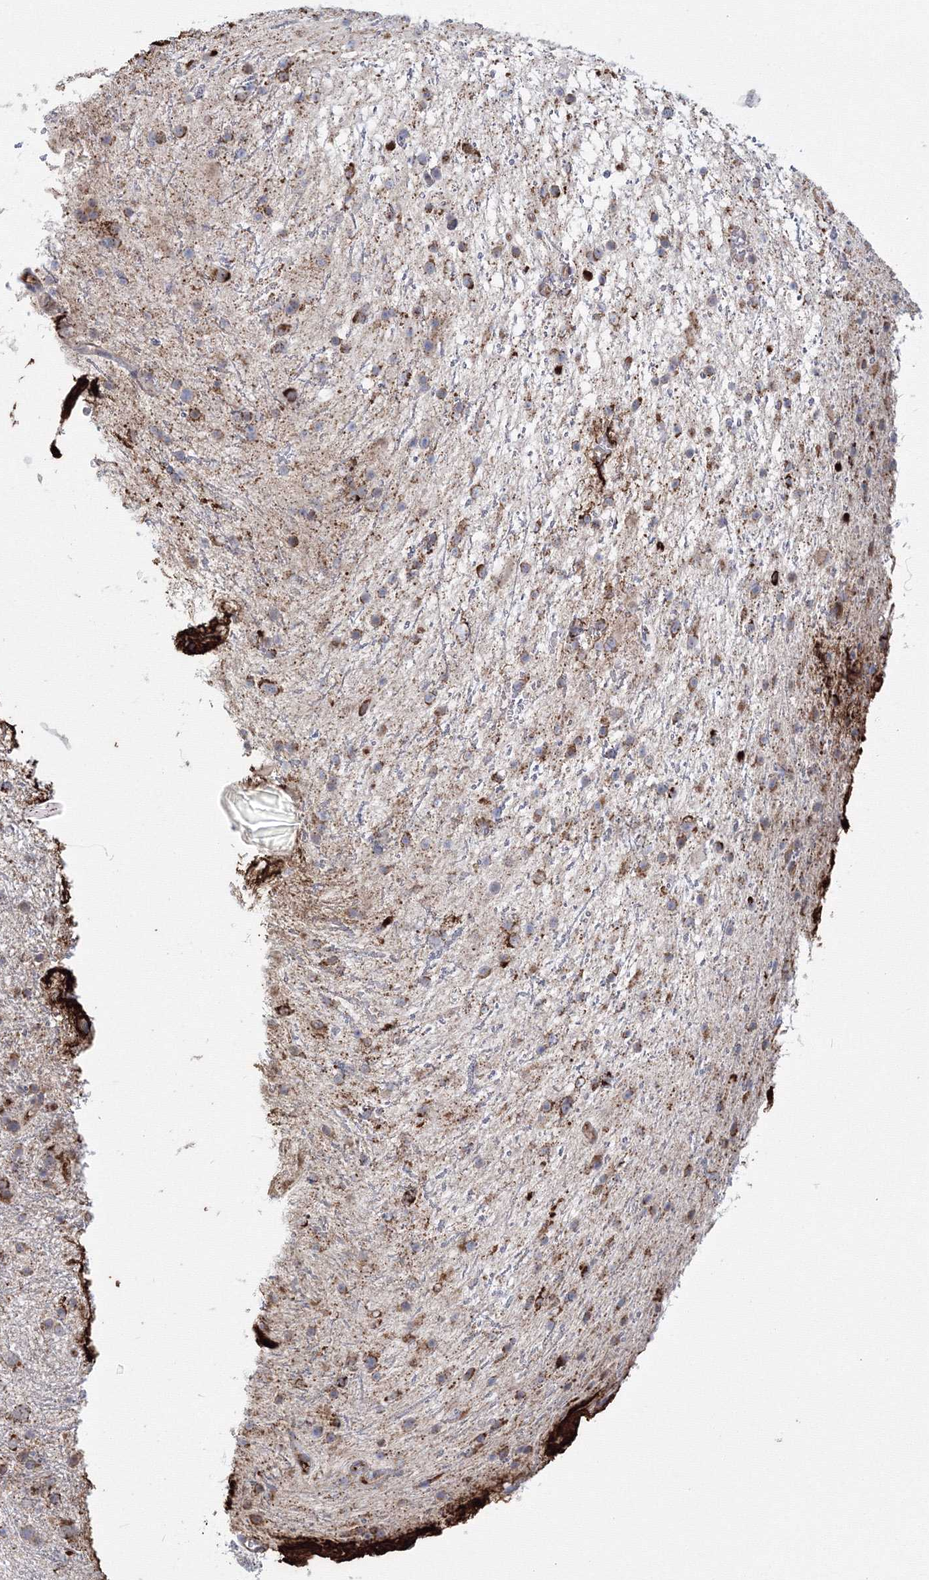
{"staining": {"intensity": "strong", "quantity": "<25%", "location": "cytoplasmic/membranous"}, "tissue": "glioma", "cell_type": "Tumor cells", "image_type": "cancer", "snomed": [{"axis": "morphology", "description": "Glioma, malignant, Low grade"}, {"axis": "topography", "description": "Cerebral cortex"}], "caption": "Malignant glioma (low-grade) tissue reveals strong cytoplasmic/membranous positivity in approximately <25% of tumor cells, visualized by immunohistochemistry. (Brightfield microscopy of DAB IHC at high magnification).", "gene": "GRPEL1", "patient": {"sex": "female", "age": 39}}